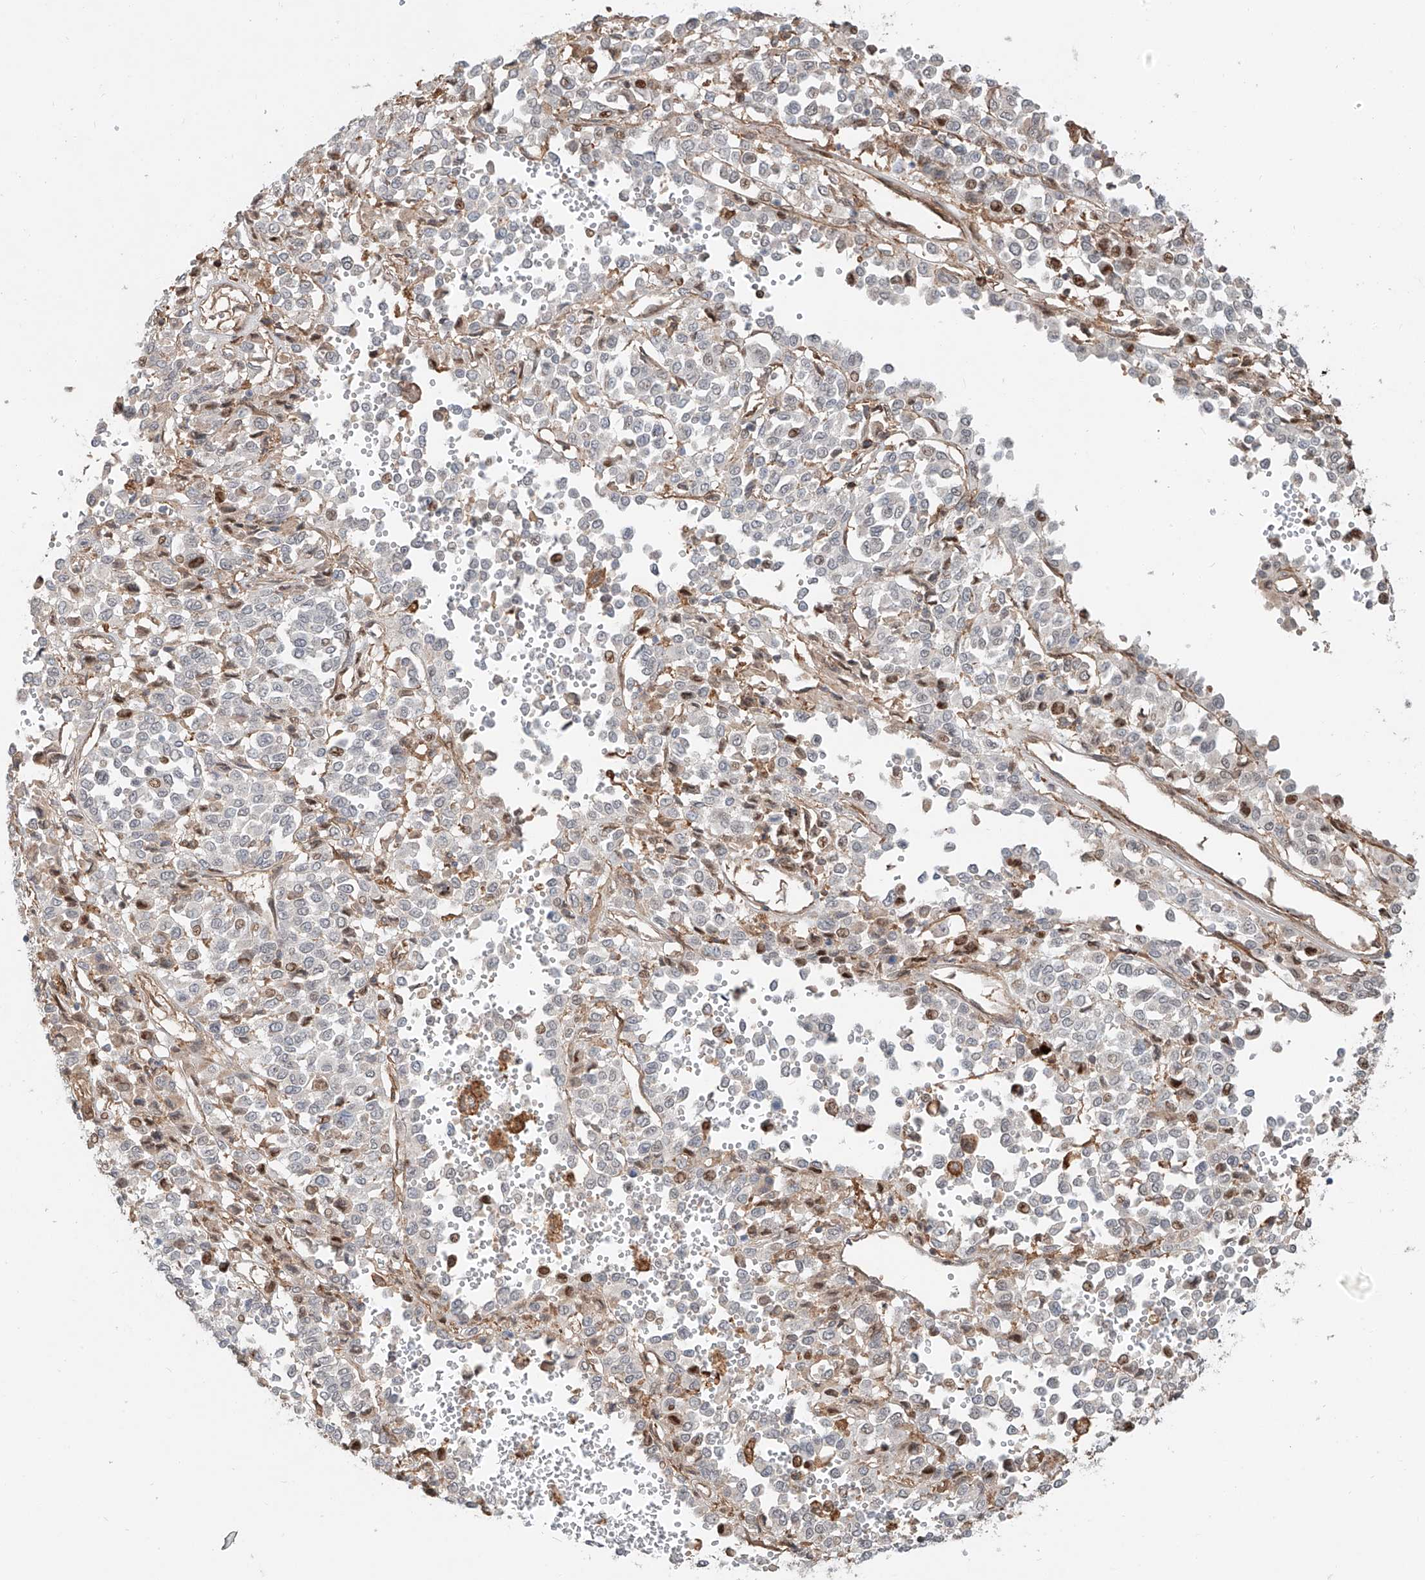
{"staining": {"intensity": "negative", "quantity": "none", "location": "none"}, "tissue": "melanoma", "cell_type": "Tumor cells", "image_type": "cancer", "snomed": [{"axis": "morphology", "description": "Malignant melanoma, Metastatic site"}, {"axis": "topography", "description": "Pancreas"}], "caption": "Image shows no significant protein expression in tumor cells of melanoma.", "gene": "CEP162", "patient": {"sex": "female", "age": 30}}